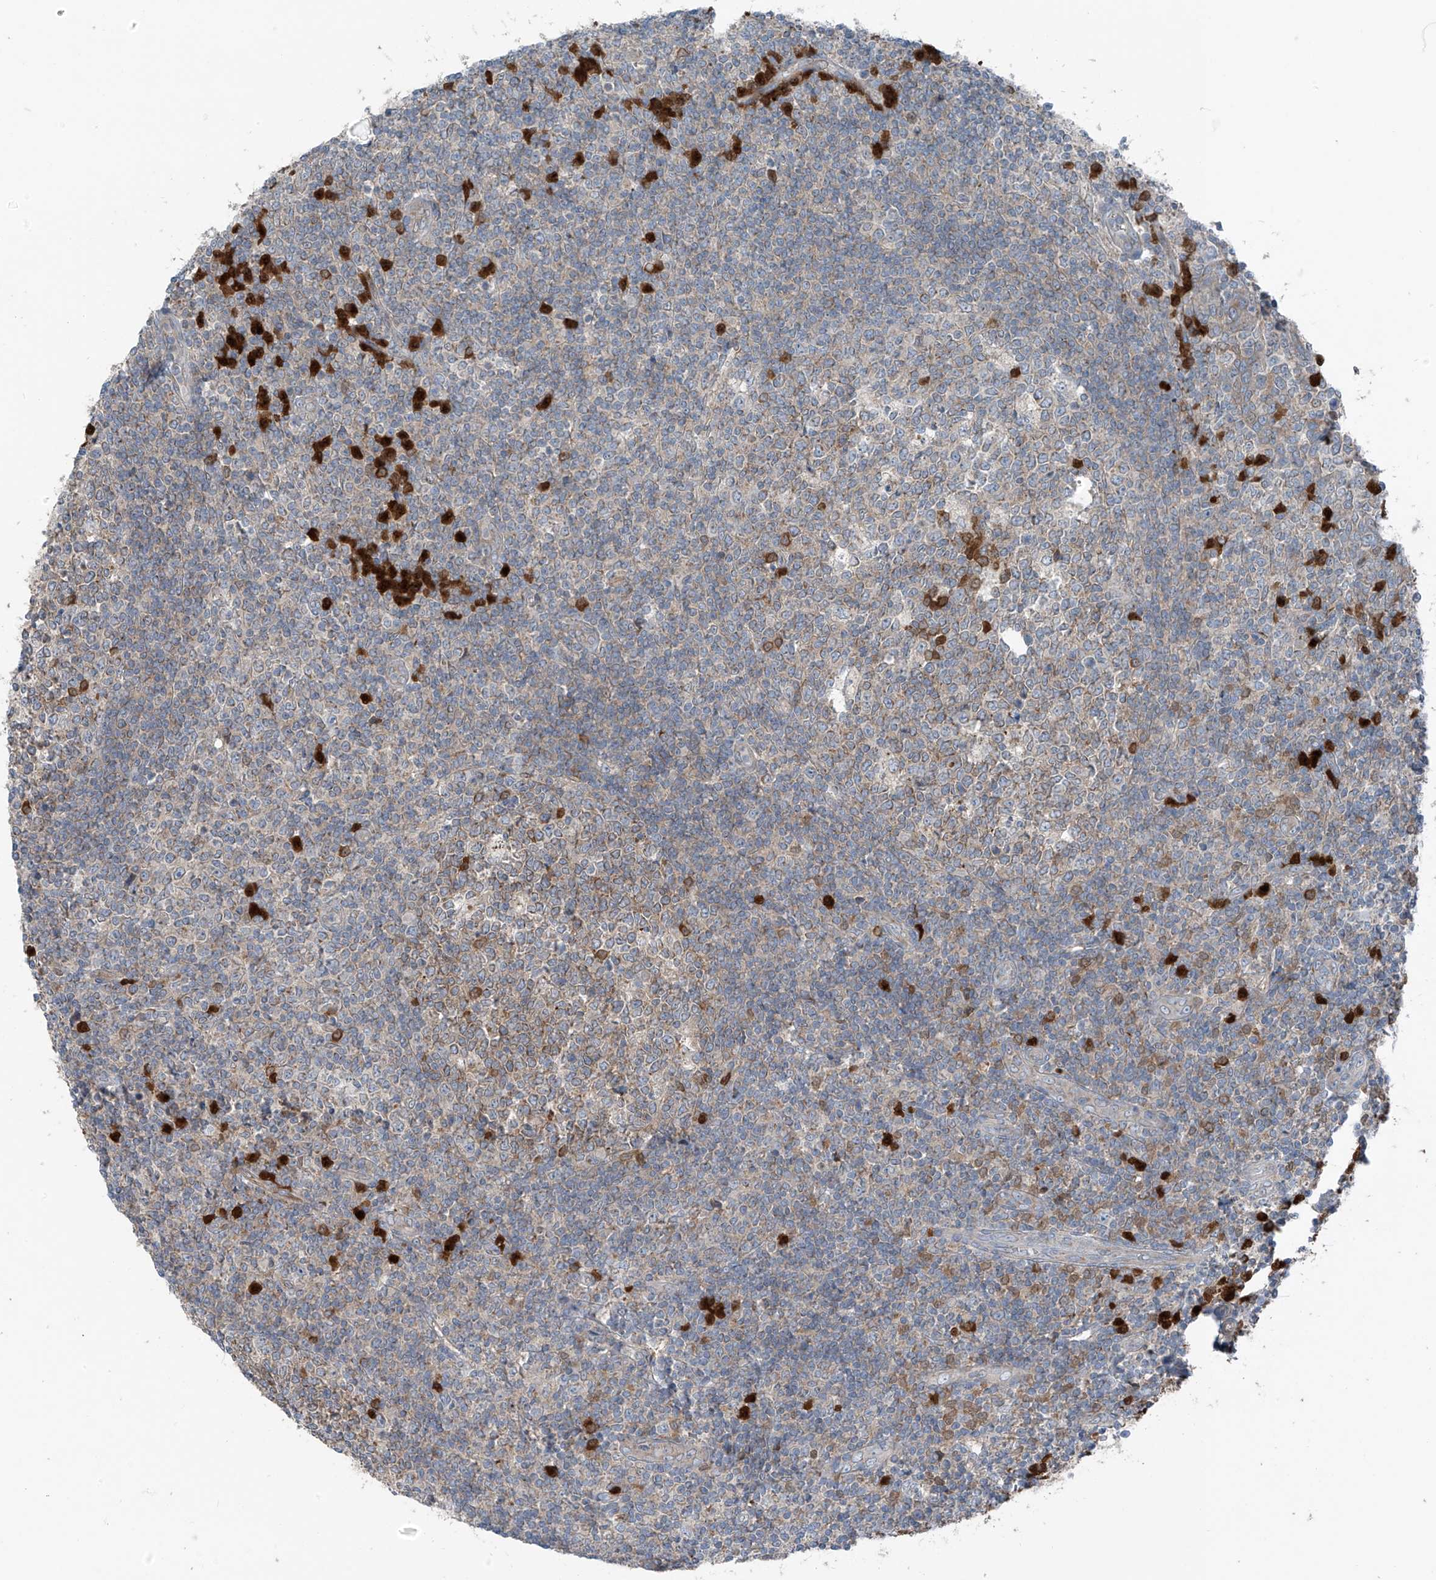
{"staining": {"intensity": "moderate", "quantity": "25%-75%", "location": "cytoplasmic/membranous"}, "tissue": "tonsil", "cell_type": "Germinal center cells", "image_type": "normal", "snomed": [{"axis": "morphology", "description": "Normal tissue, NOS"}, {"axis": "topography", "description": "Tonsil"}], "caption": "Normal tonsil was stained to show a protein in brown. There is medium levels of moderate cytoplasmic/membranous expression in about 25%-75% of germinal center cells. Nuclei are stained in blue.", "gene": "SLC12A6", "patient": {"sex": "female", "age": 19}}